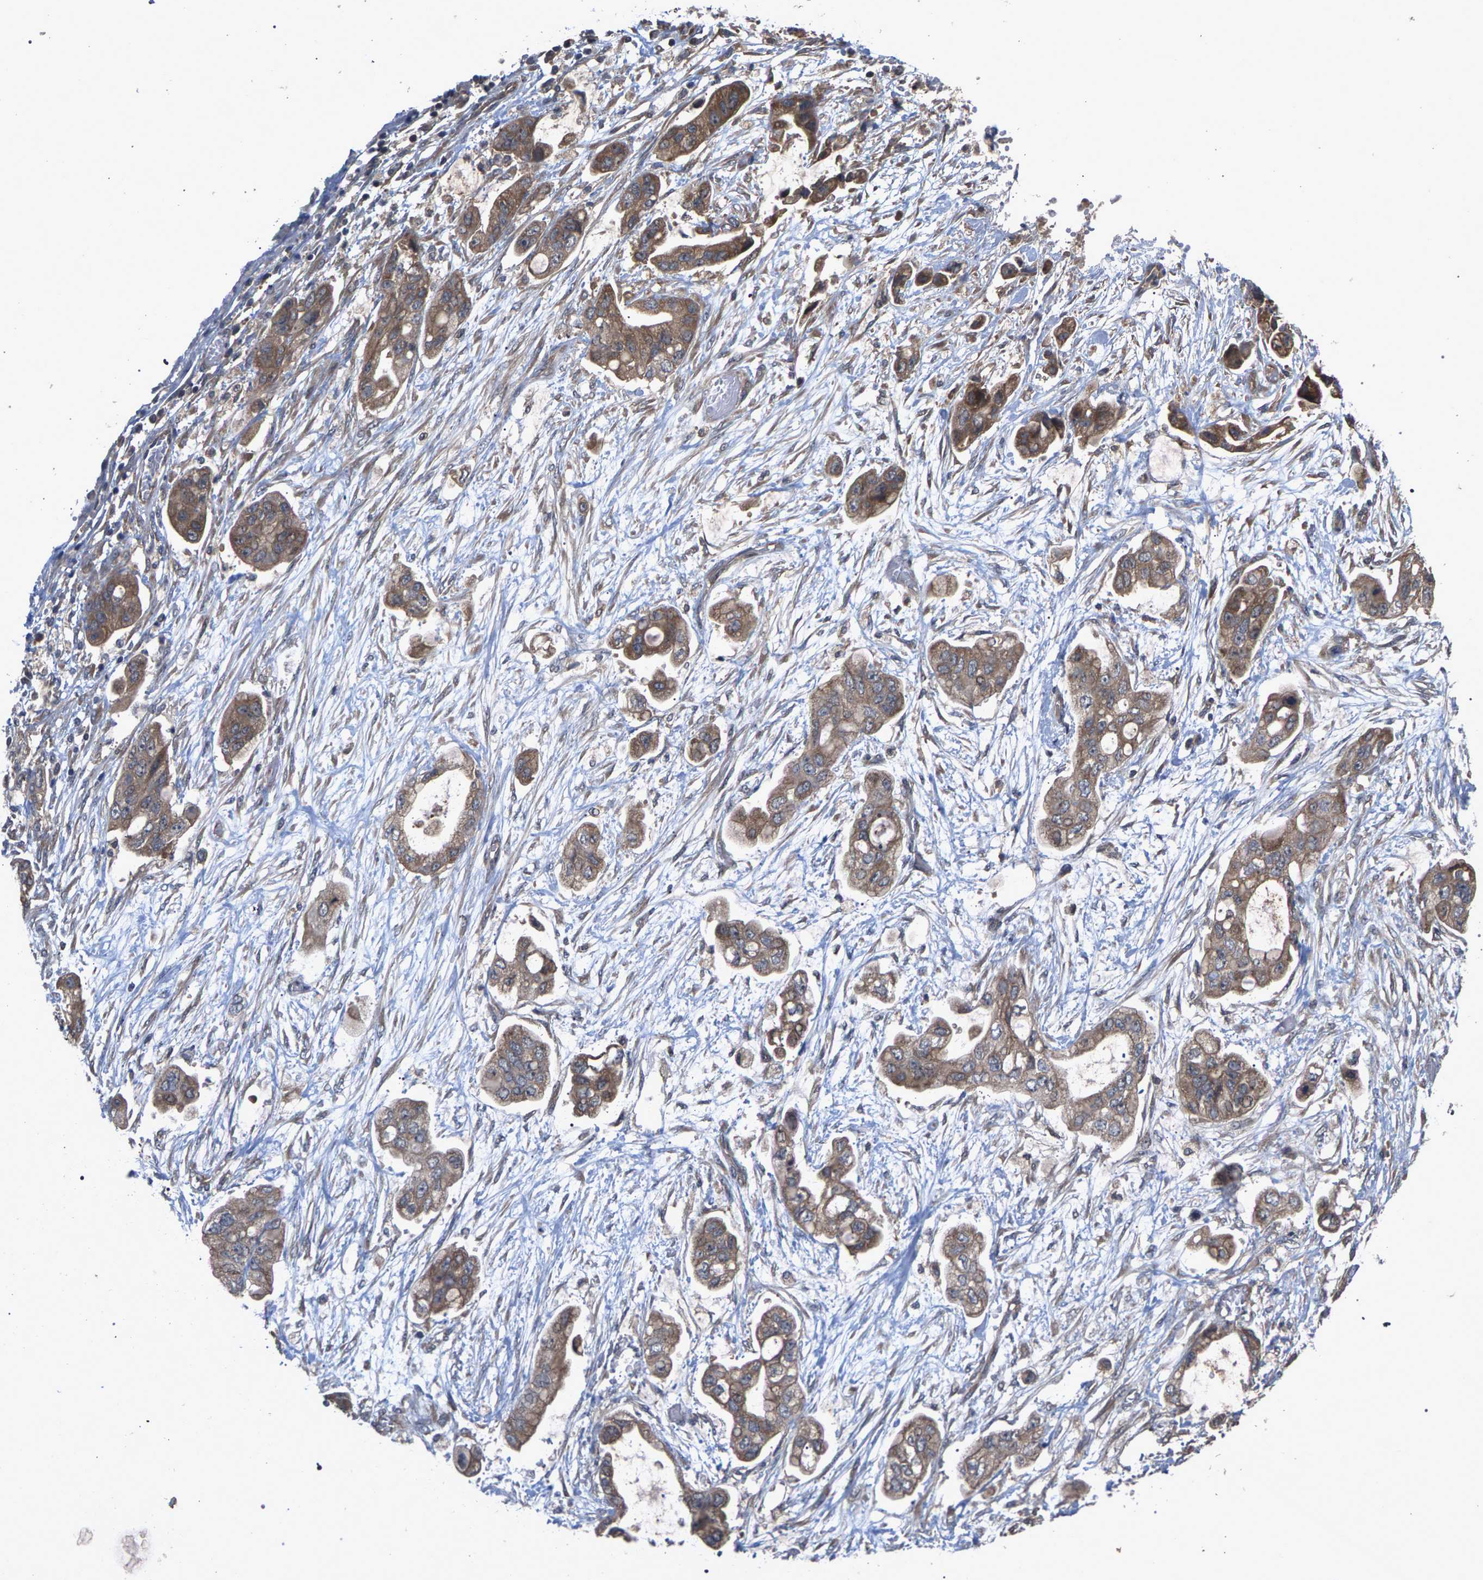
{"staining": {"intensity": "weak", "quantity": ">75%", "location": "cytoplasmic/membranous"}, "tissue": "stomach cancer", "cell_type": "Tumor cells", "image_type": "cancer", "snomed": [{"axis": "morphology", "description": "Adenocarcinoma, NOS"}, {"axis": "topography", "description": "Stomach"}], "caption": "A brown stain highlights weak cytoplasmic/membranous expression of a protein in human stomach cancer tumor cells.", "gene": "SLC4A4", "patient": {"sex": "male", "age": 62}}